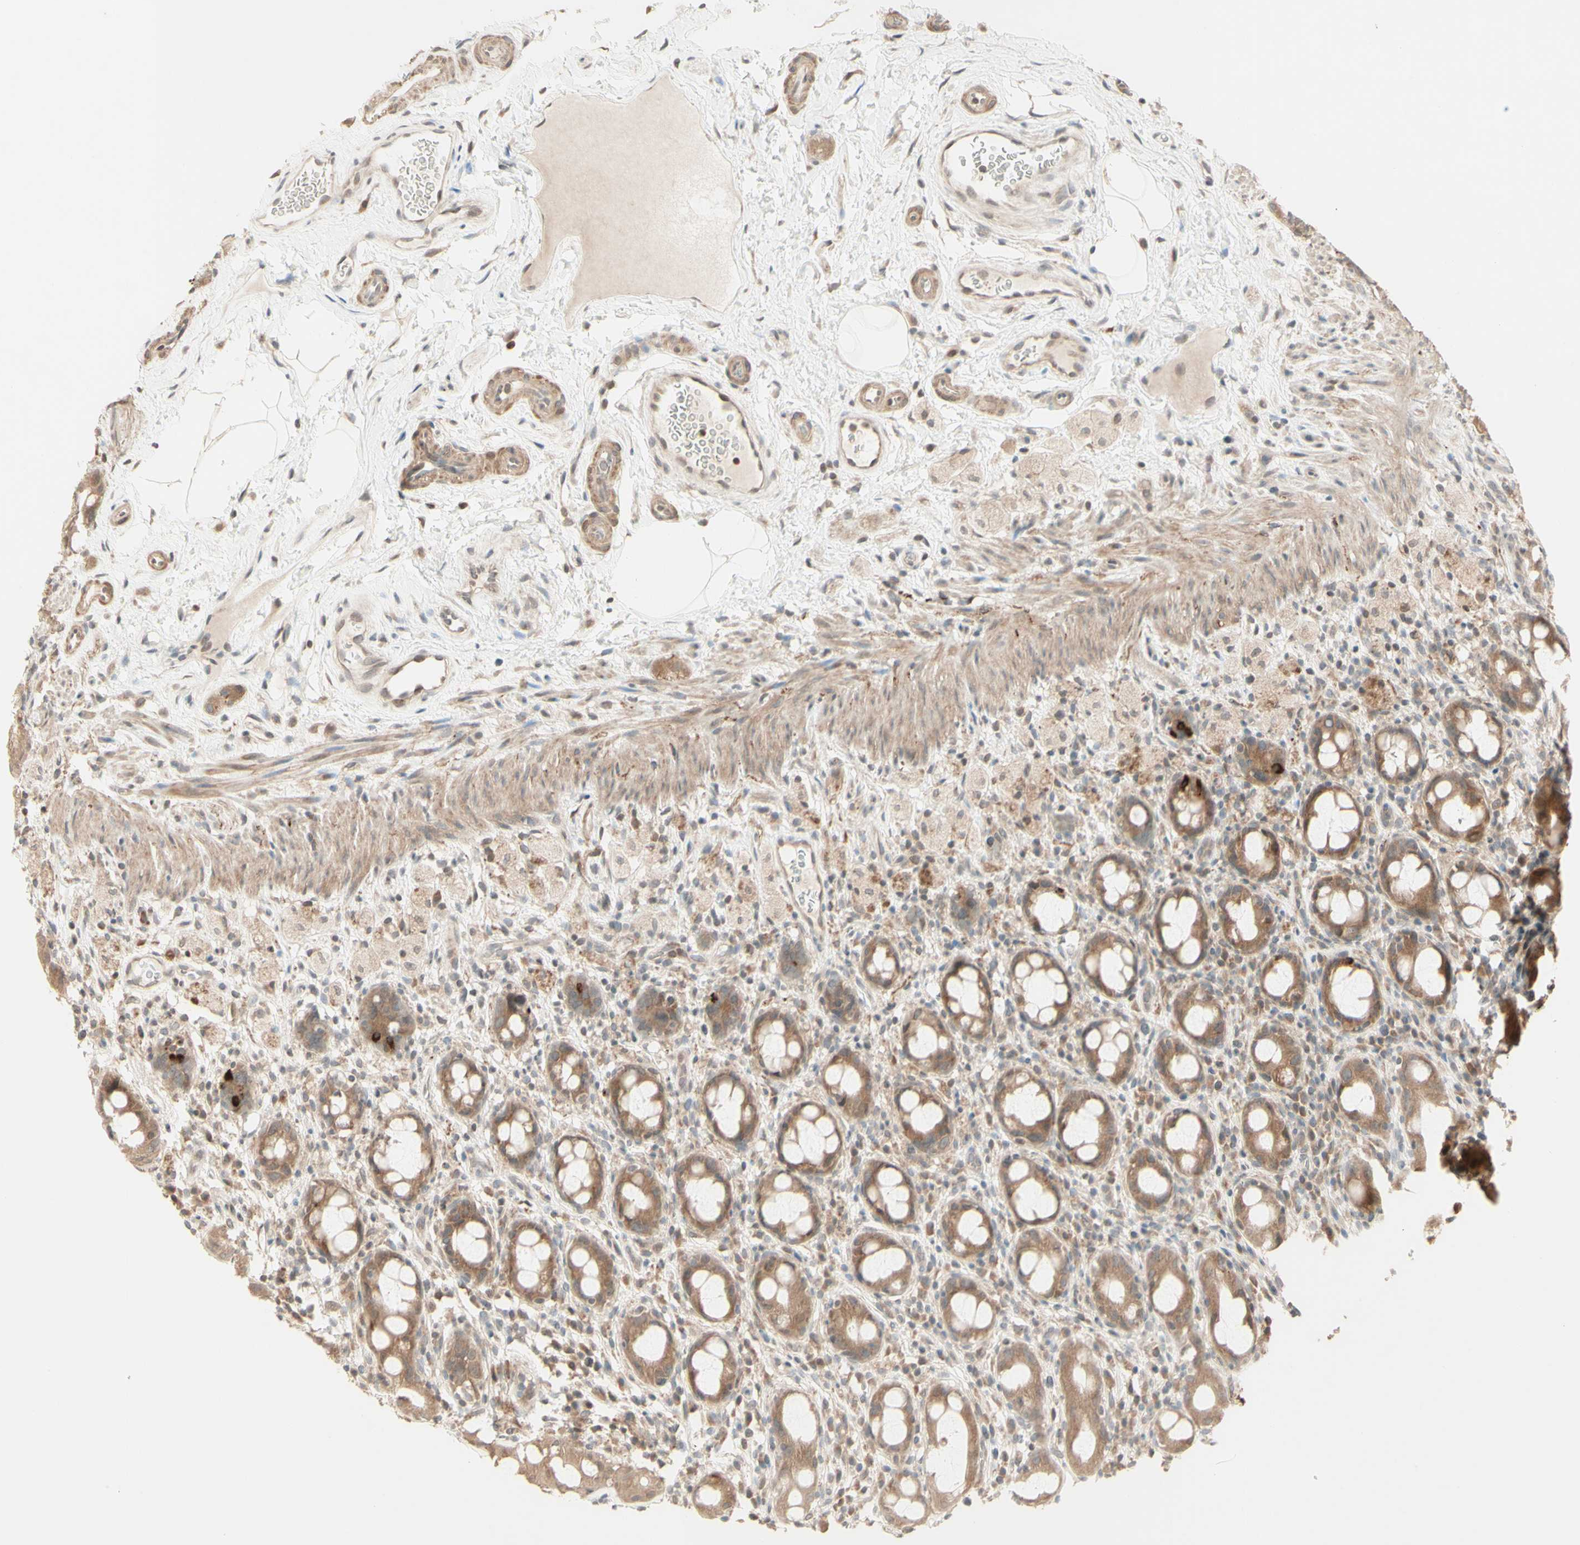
{"staining": {"intensity": "weak", "quantity": ">75%", "location": "cytoplasmic/membranous"}, "tissue": "rectum", "cell_type": "Glandular cells", "image_type": "normal", "snomed": [{"axis": "morphology", "description": "Normal tissue, NOS"}, {"axis": "topography", "description": "Rectum"}], "caption": "IHC staining of normal rectum, which exhibits low levels of weak cytoplasmic/membranous staining in about >75% of glandular cells indicating weak cytoplasmic/membranous protein staining. The staining was performed using DAB (brown) for protein detection and nuclei were counterstained in hematoxylin (blue).", "gene": "ZW10", "patient": {"sex": "male", "age": 44}}